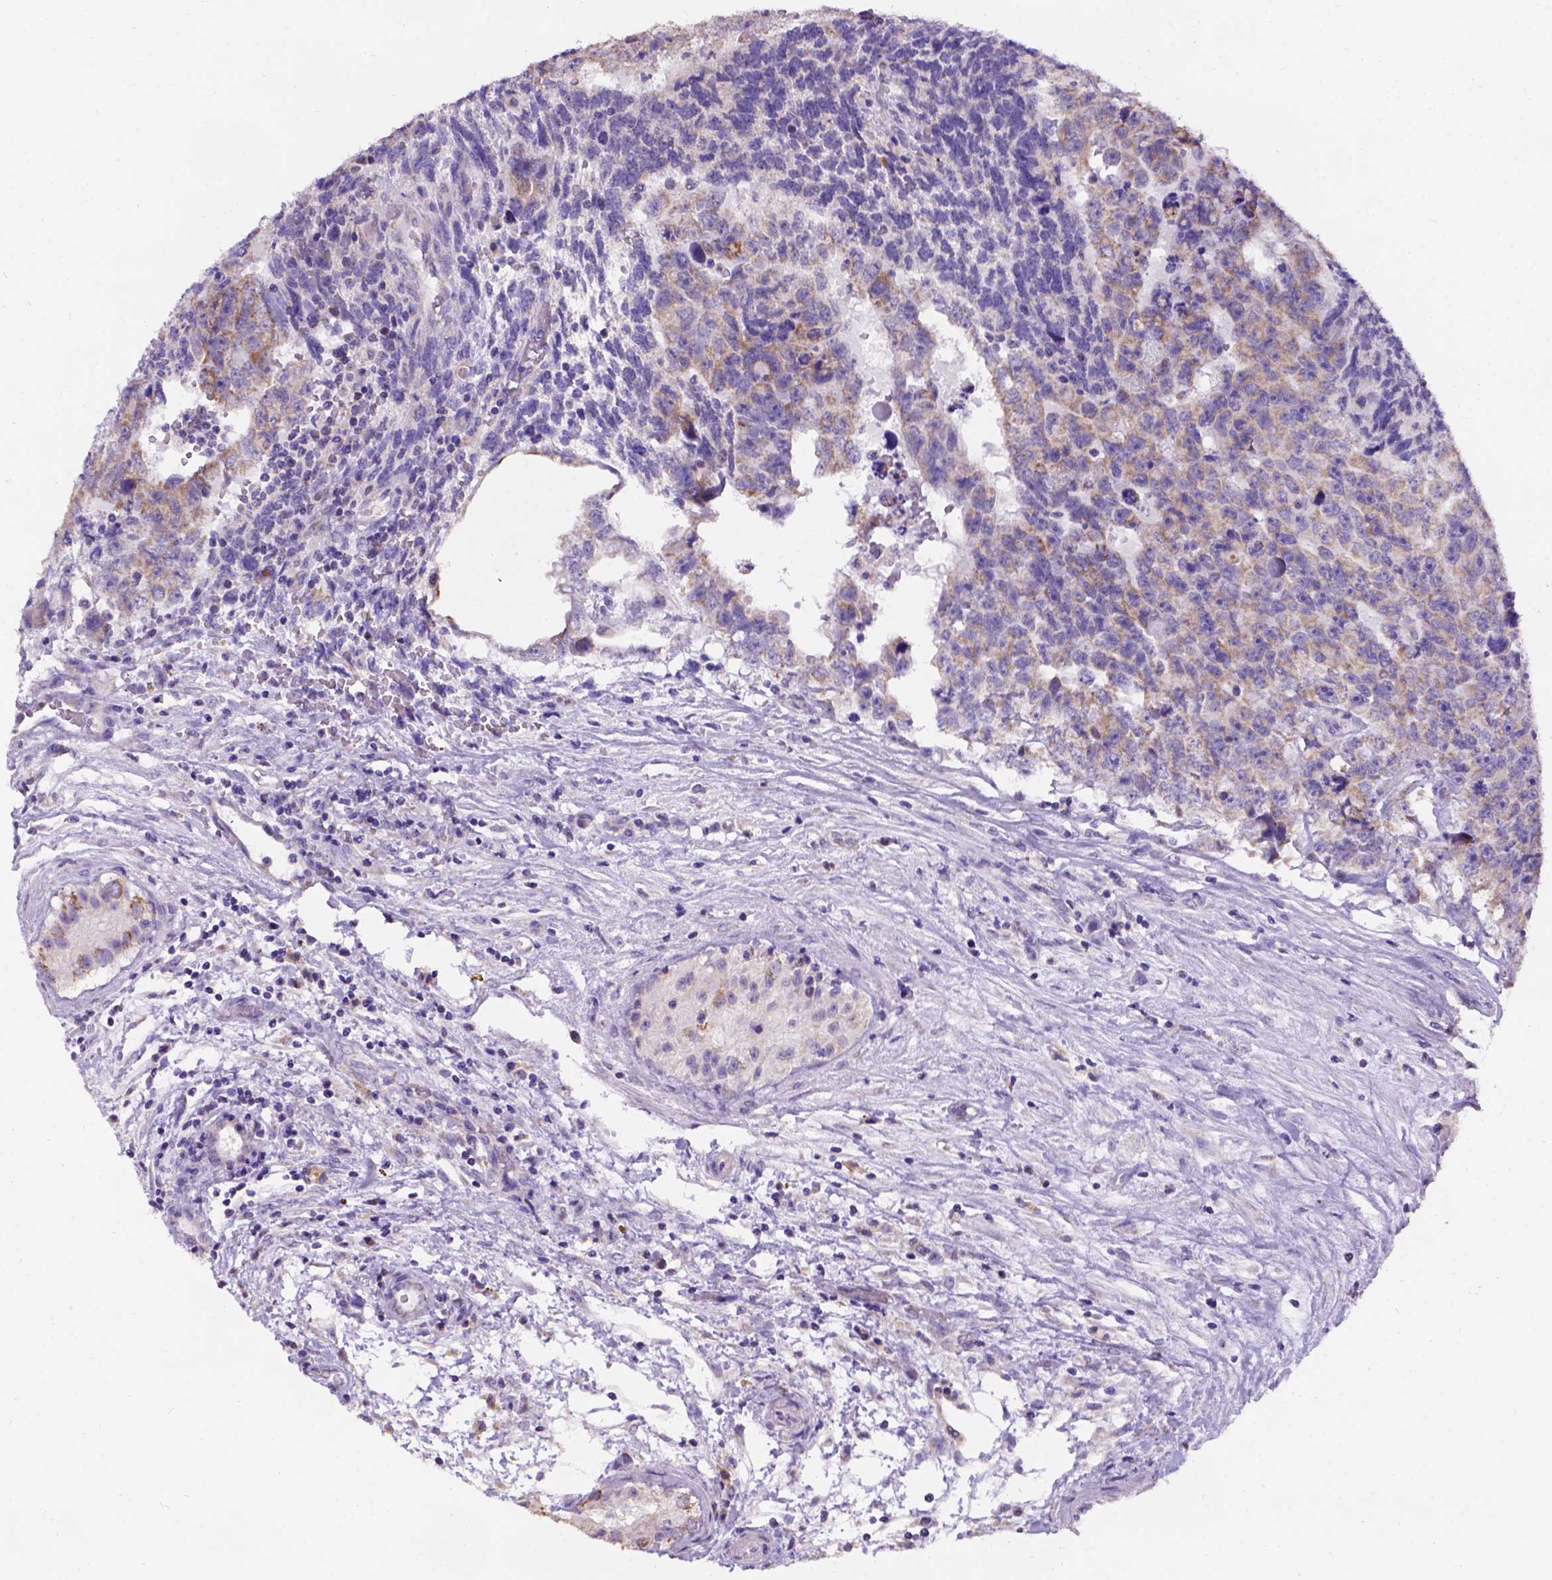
{"staining": {"intensity": "moderate", "quantity": "<25%", "location": "cytoplasmic/membranous"}, "tissue": "testis cancer", "cell_type": "Tumor cells", "image_type": "cancer", "snomed": [{"axis": "morphology", "description": "Carcinoma, Embryonal, NOS"}, {"axis": "topography", "description": "Testis"}], "caption": "Testis cancer stained with a protein marker displays moderate staining in tumor cells.", "gene": "L2HGDH", "patient": {"sex": "male", "age": 24}}